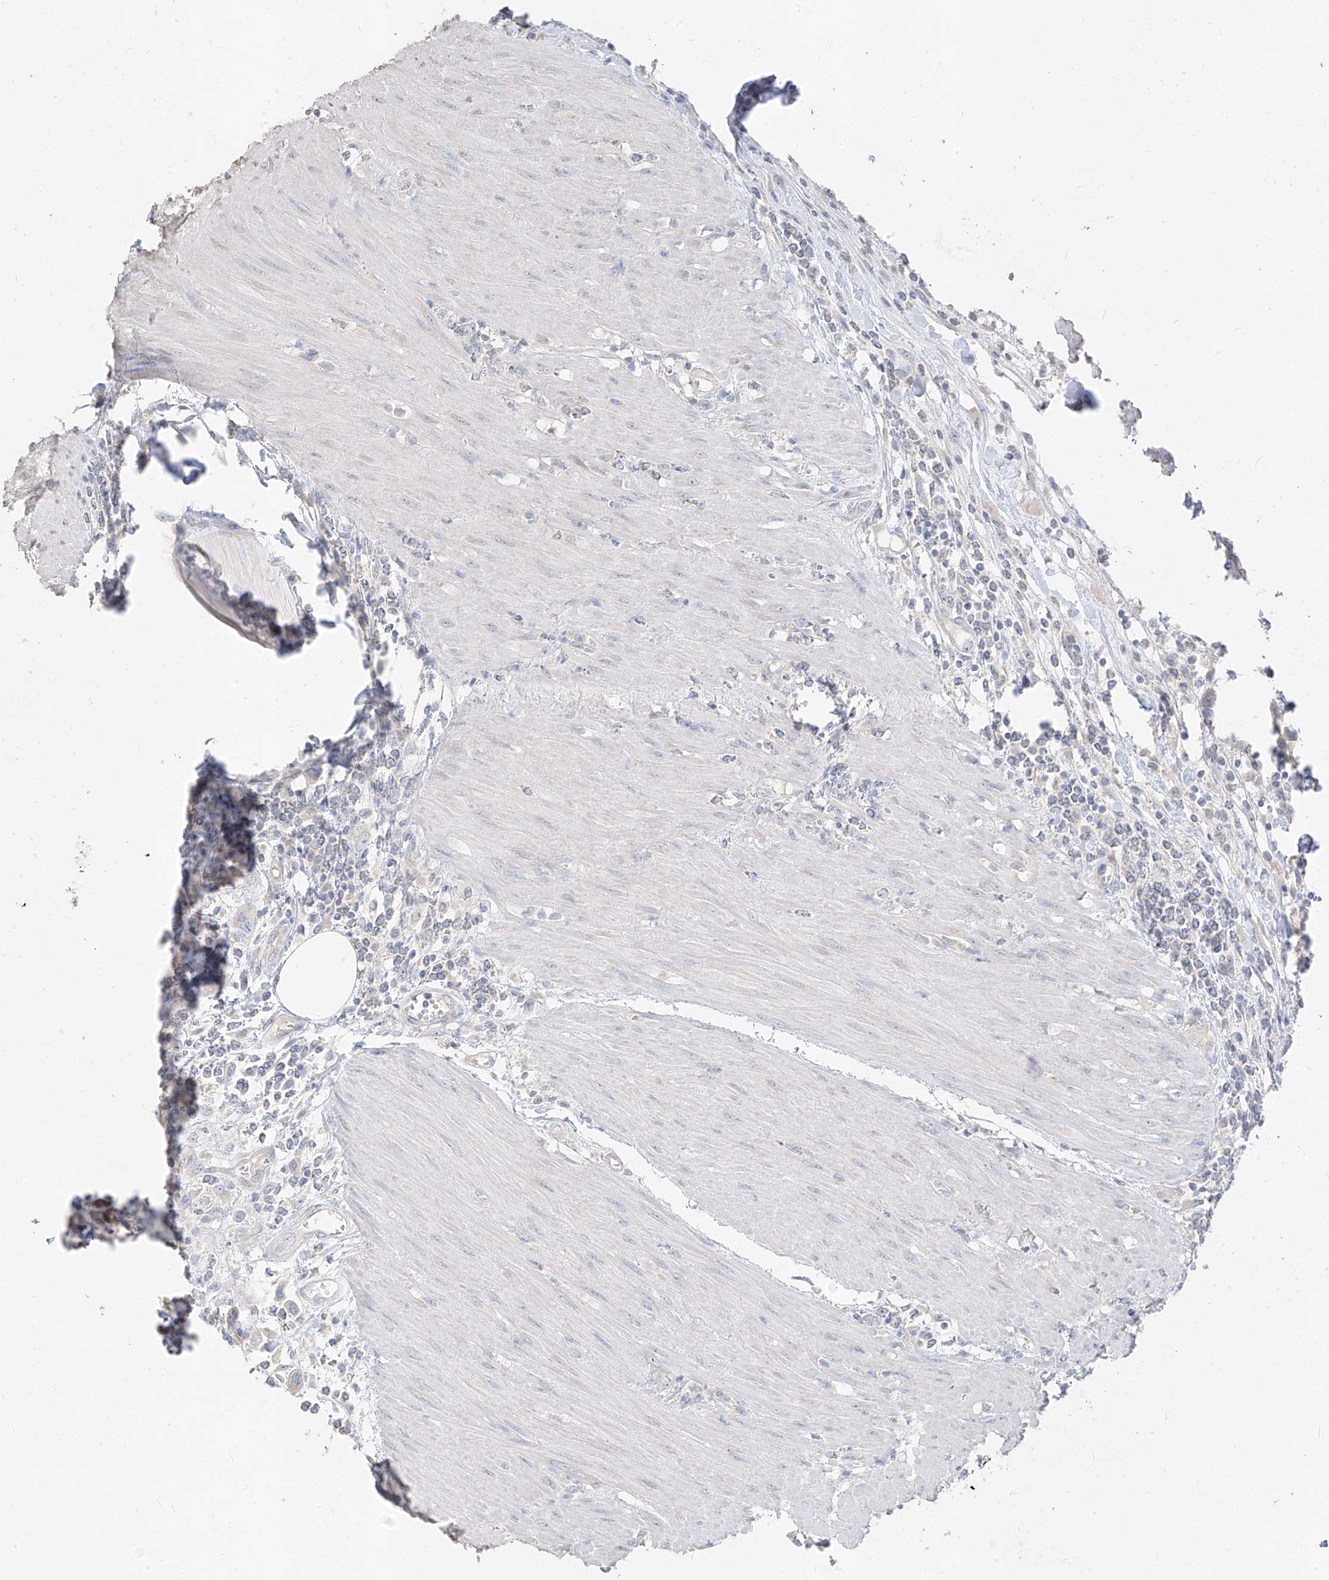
{"staining": {"intensity": "negative", "quantity": "none", "location": "none"}, "tissue": "urothelial cancer", "cell_type": "Tumor cells", "image_type": "cancer", "snomed": [{"axis": "morphology", "description": "Urothelial carcinoma, High grade"}, {"axis": "topography", "description": "Urinary bladder"}], "caption": "Immunohistochemistry (IHC) histopathology image of urothelial cancer stained for a protein (brown), which shows no staining in tumor cells.", "gene": "ZZEF1", "patient": {"sex": "male", "age": 50}}